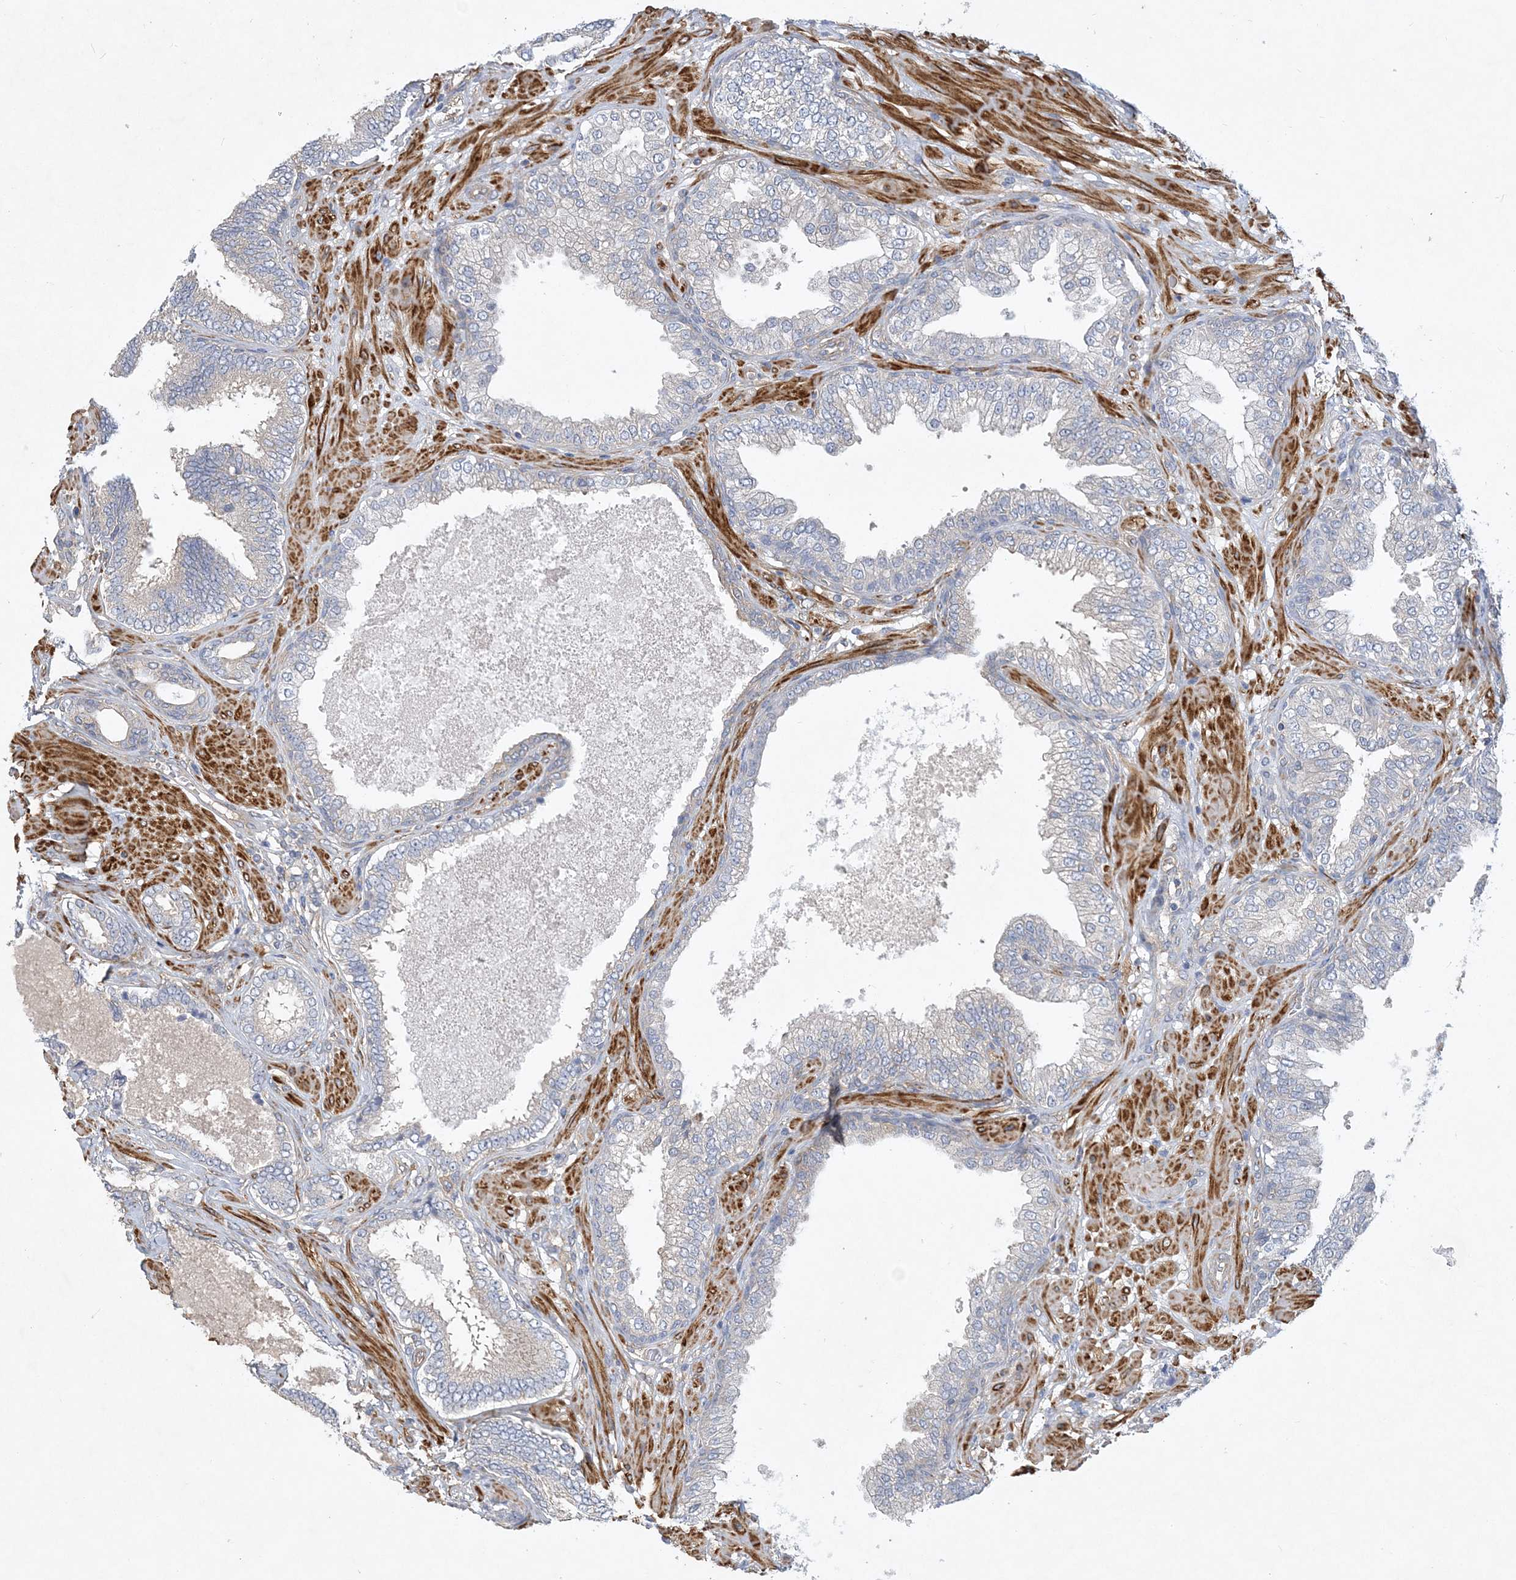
{"staining": {"intensity": "negative", "quantity": "none", "location": "none"}, "tissue": "prostate cancer", "cell_type": "Tumor cells", "image_type": "cancer", "snomed": [{"axis": "morphology", "description": "Adenocarcinoma, High grade"}, {"axis": "topography", "description": "Prostate"}], "caption": "Protein analysis of prostate adenocarcinoma (high-grade) demonstrates no significant staining in tumor cells.", "gene": "MAP4K5", "patient": {"sex": "male", "age": 59}}